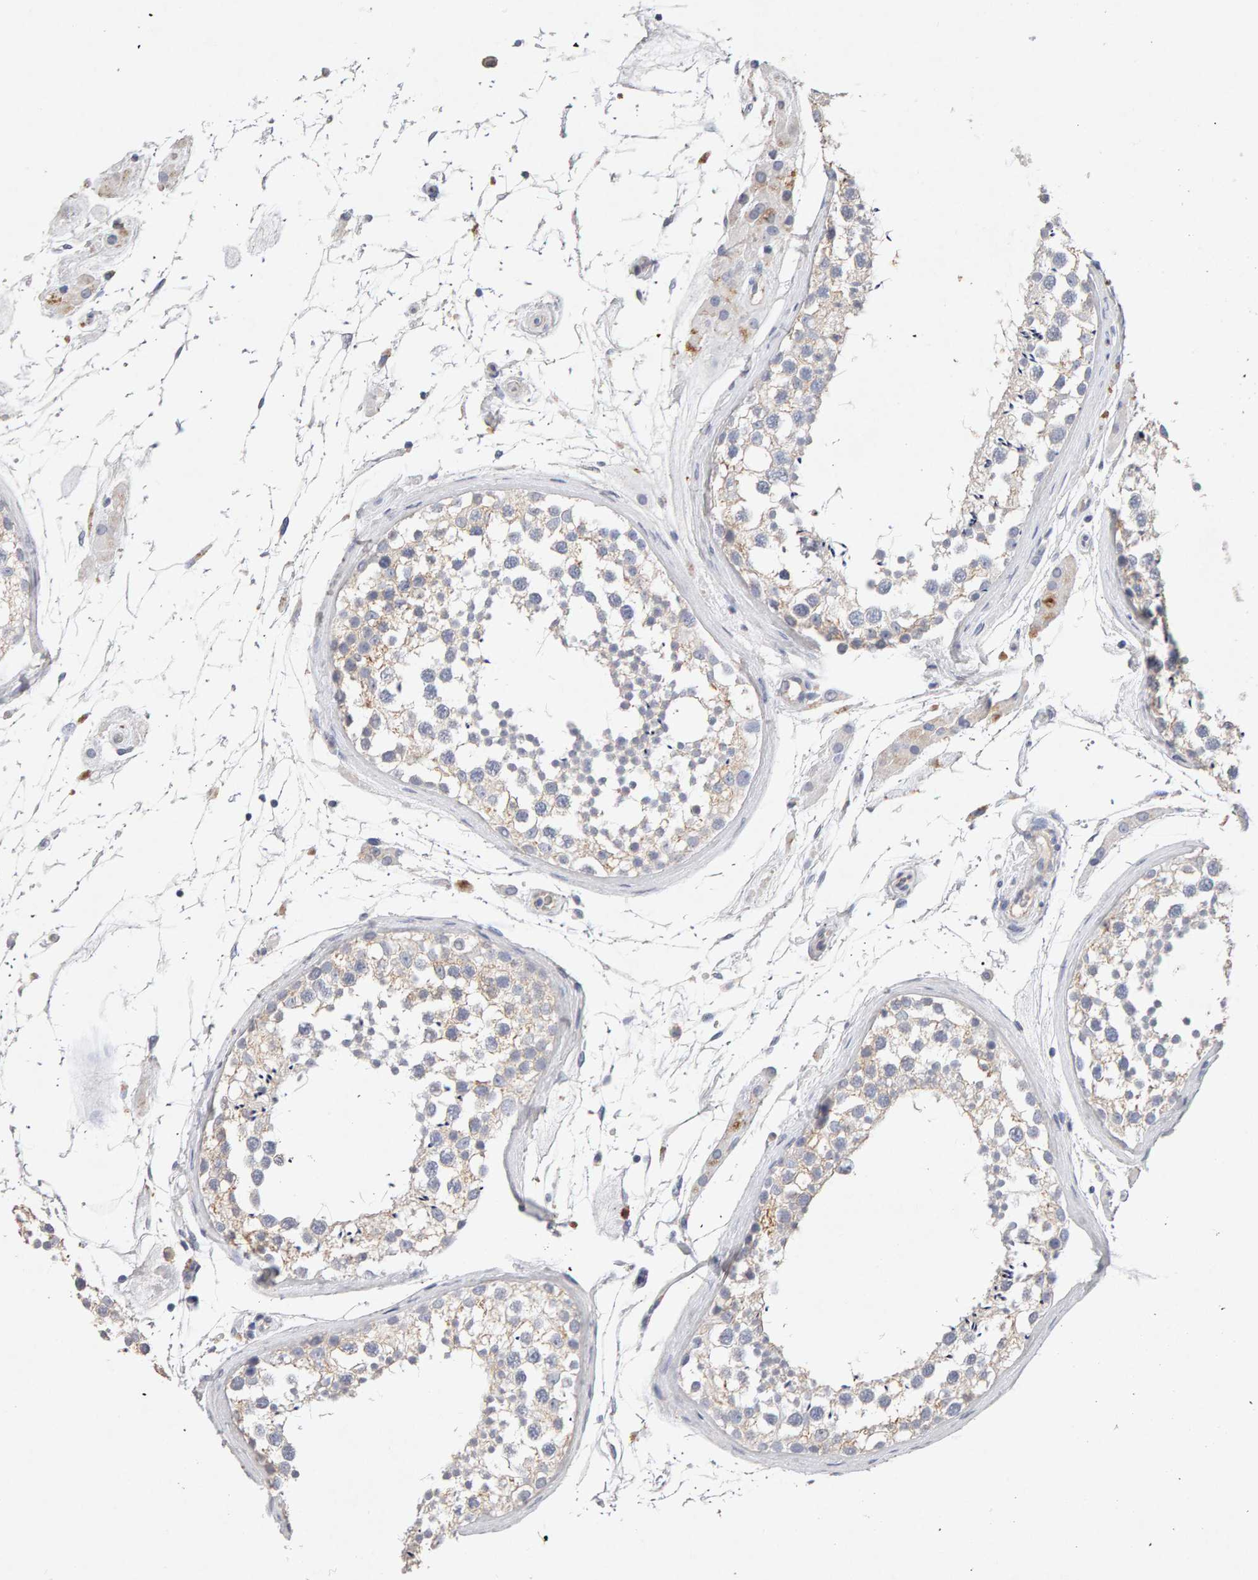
{"staining": {"intensity": "moderate", "quantity": "<25%", "location": "cytoplasmic/membranous"}, "tissue": "testis", "cell_type": "Cells in seminiferous ducts", "image_type": "normal", "snomed": [{"axis": "morphology", "description": "Normal tissue, NOS"}, {"axis": "topography", "description": "Testis"}], "caption": "Immunohistochemical staining of benign testis displays moderate cytoplasmic/membranous protein staining in approximately <25% of cells in seminiferous ducts. (Stains: DAB in brown, nuclei in blue, Microscopy: brightfield microscopy at high magnification).", "gene": "PTPRM", "patient": {"sex": "male", "age": 46}}